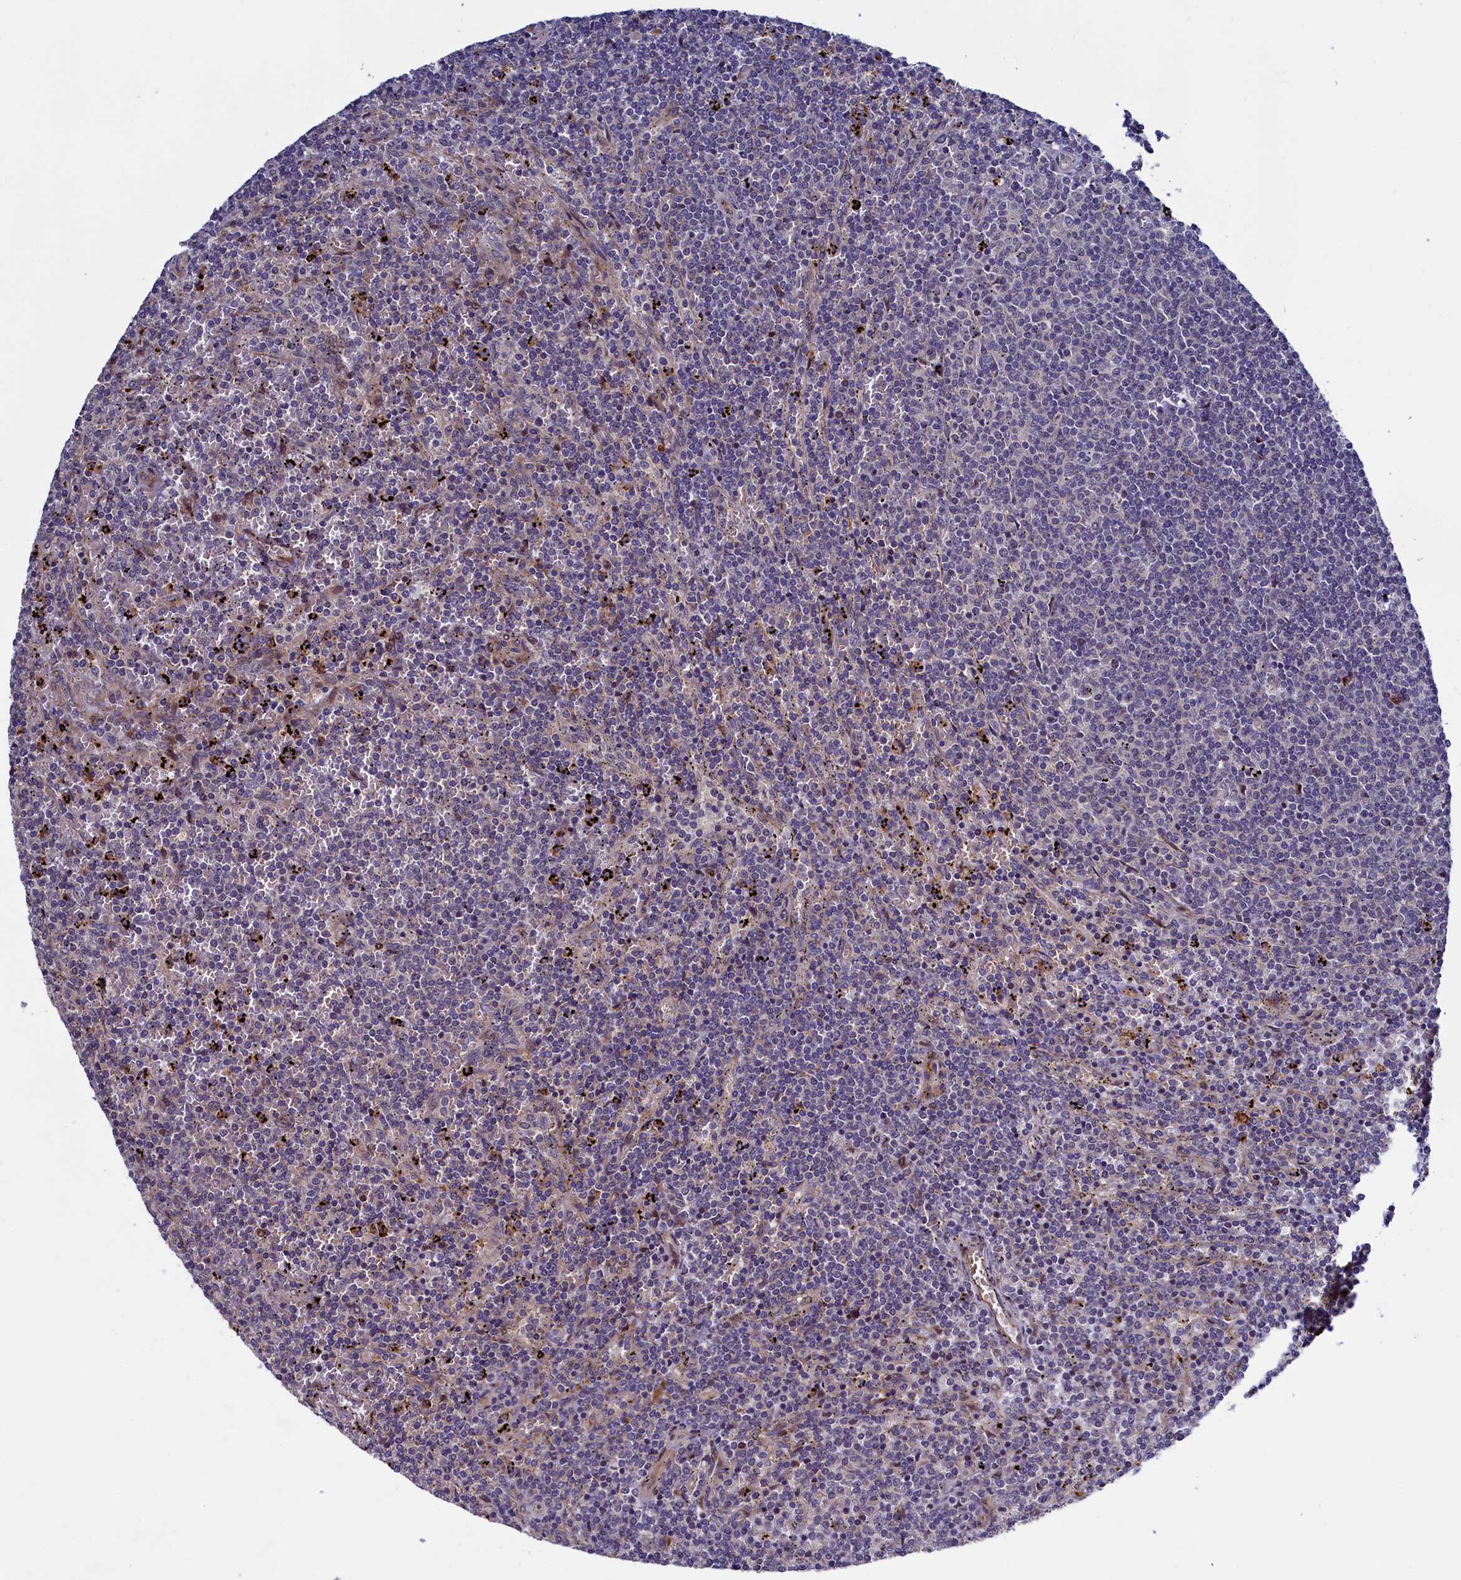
{"staining": {"intensity": "negative", "quantity": "none", "location": "none"}, "tissue": "lymphoma", "cell_type": "Tumor cells", "image_type": "cancer", "snomed": [{"axis": "morphology", "description": "Malignant lymphoma, non-Hodgkin's type, Low grade"}, {"axis": "topography", "description": "Spleen"}], "caption": "Protein analysis of malignant lymphoma, non-Hodgkin's type (low-grade) shows no significant staining in tumor cells. Brightfield microscopy of IHC stained with DAB (brown) and hematoxylin (blue), captured at high magnification.", "gene": "PIK3C3", "patient": {"sex": "female", "age": 50}}